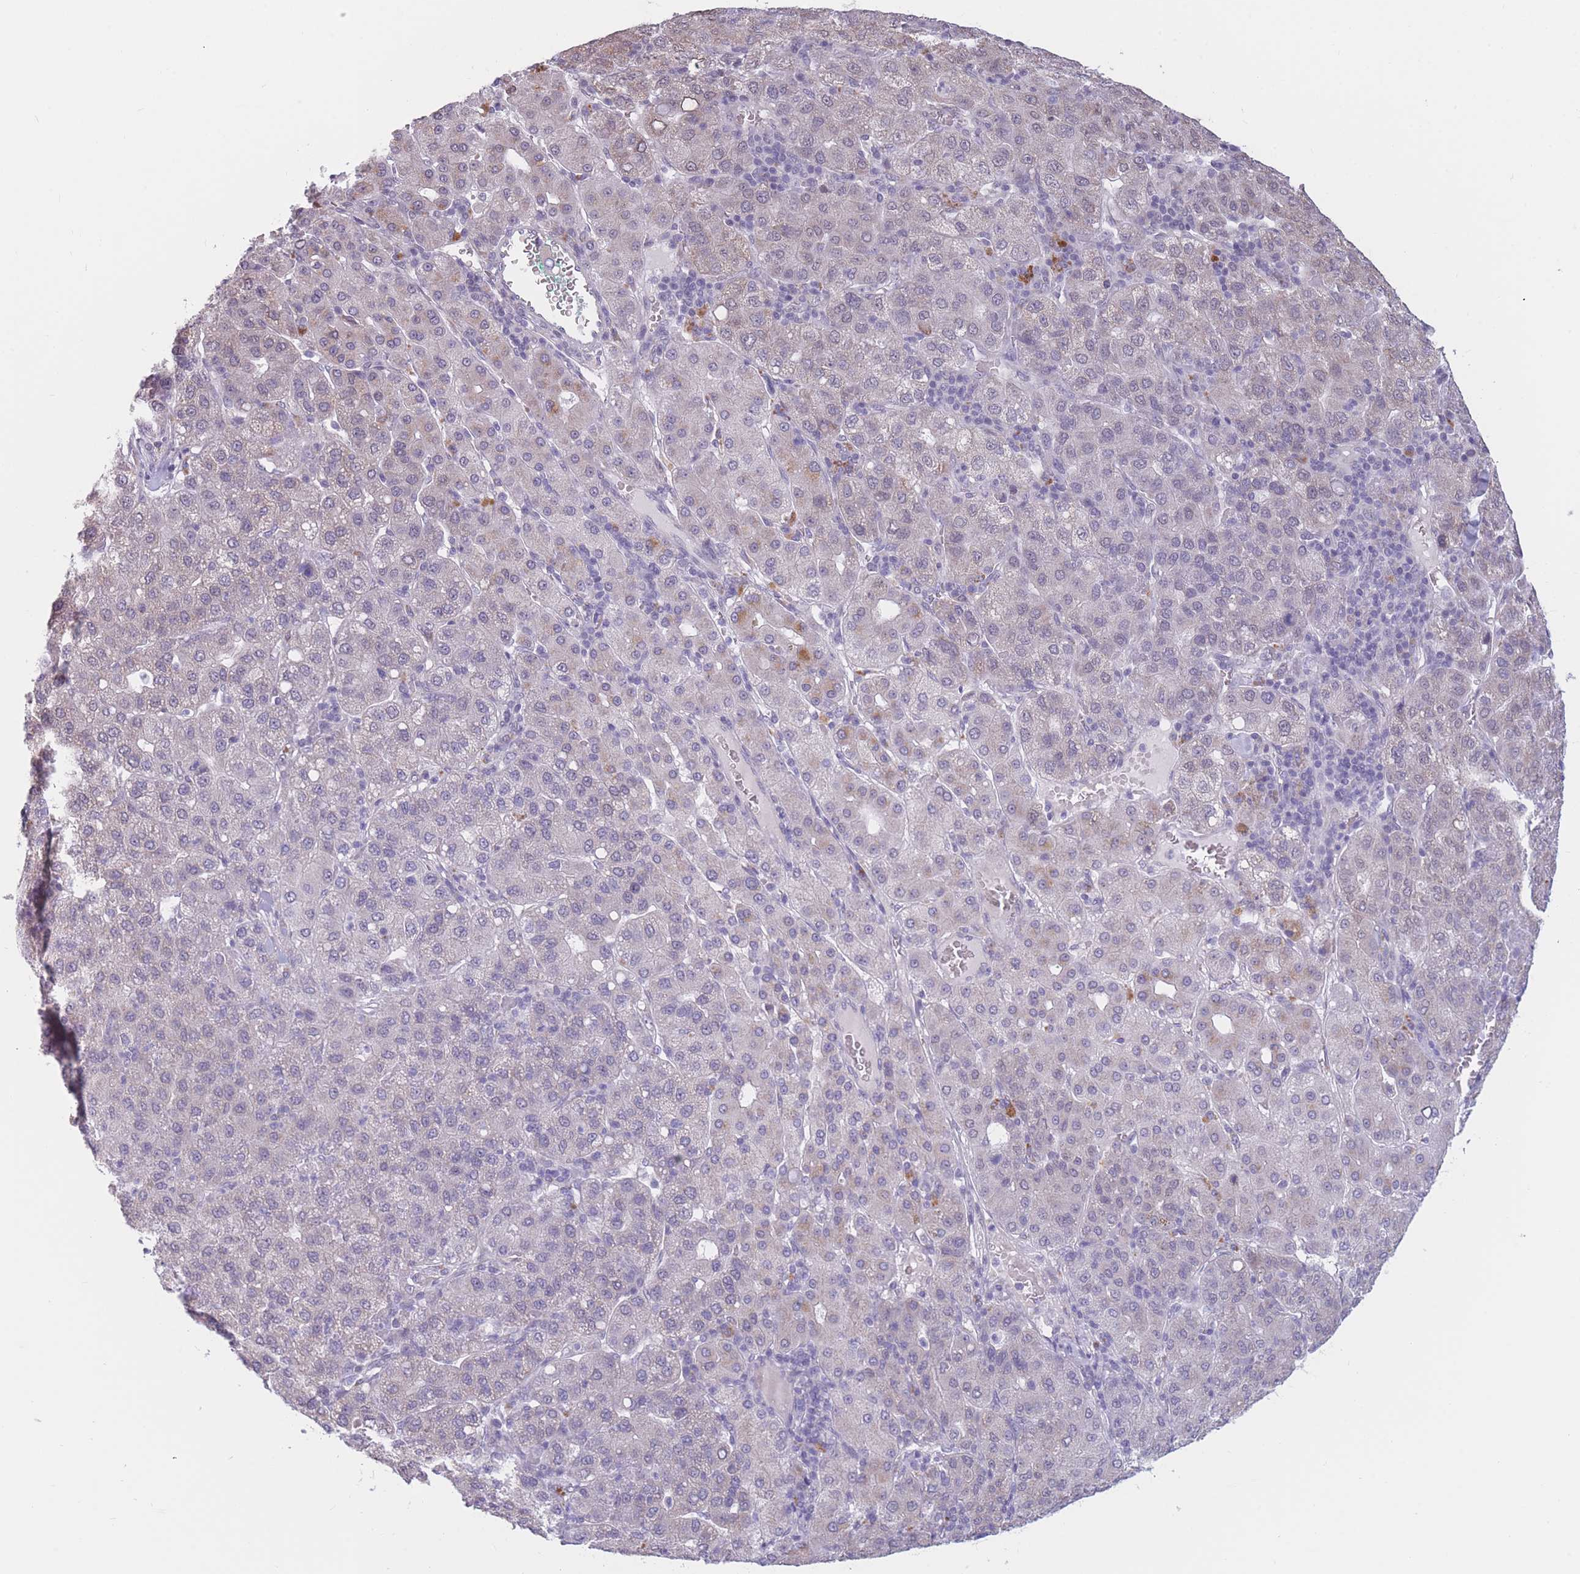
{"staining": {"intensity": "negative", "quantity": "none", "location": "none"}, "tissue": "liver cancer", "cell_type": "Tumor cells", "image_type": "cancer", "snomed": [{"axis": "morphology", "description": "Carcinoma, Hepatocellular, NOS"}, {"axis": "topography", "description": "Liver"}], "caption": "High magnification brightfield microscopy of liver cancer (hepatocellular carcinoma) stained with DAB (brown) and counterstained with hematoxylin (blue): tumor cells show no significant positivity.", "gene": "COL27A1", "patient": {"sex": "male", "age": 65}}